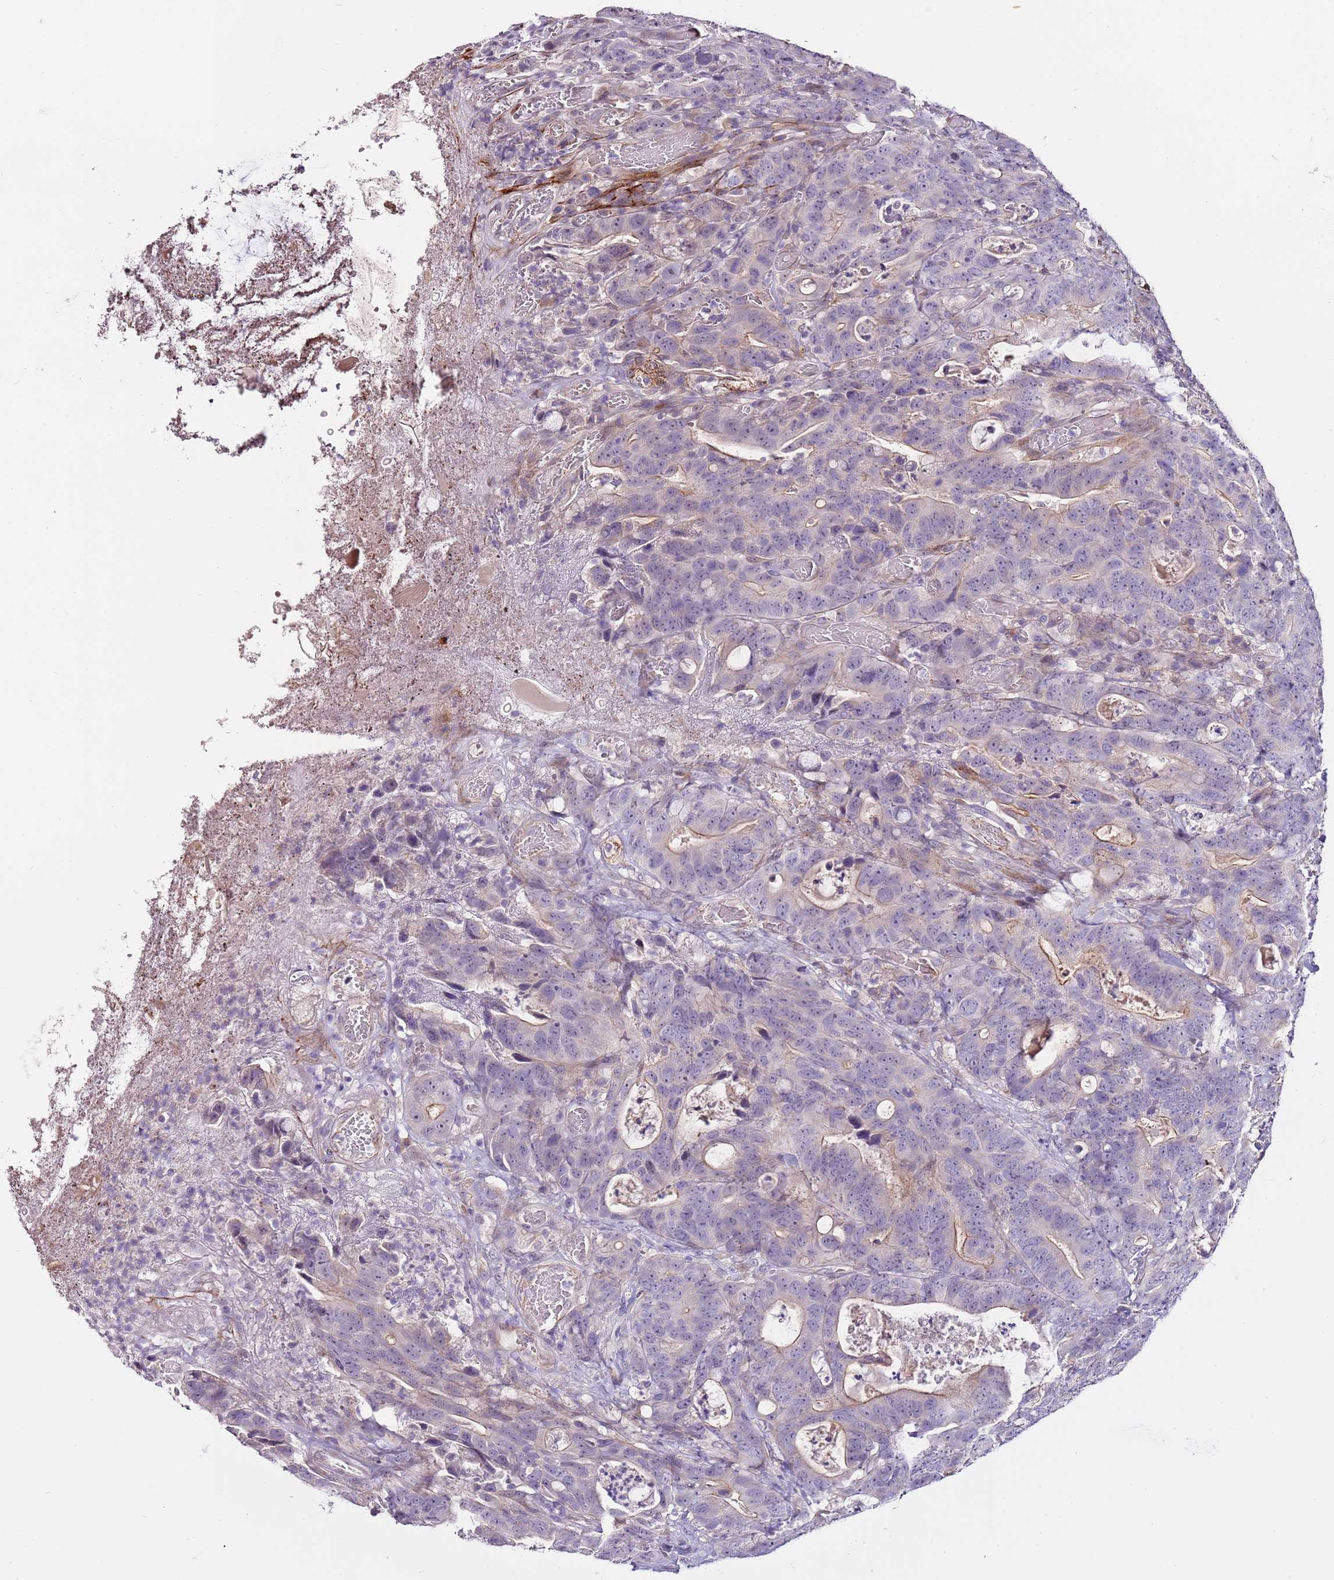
{"staining": {"intensity": "moderate", "quantity": "<25%", "location": "cytoplasmic/membranous"}, "tissue": "colorectal cancer", "cell_type": "Tumor cells", "image_type": "cancer", "snomed": [{"axis": "morphology", "description": "Adenocarcinoma, NOS"}, {"axis": "topography", "description": "Colon"}], "caption": "Adenocarcinoma (colorectal) stained with a protein marker exhibits moderate staining in tumor cells.", "gene": "NKX2-3", "patient": {"sex": "female", "age": 82}}